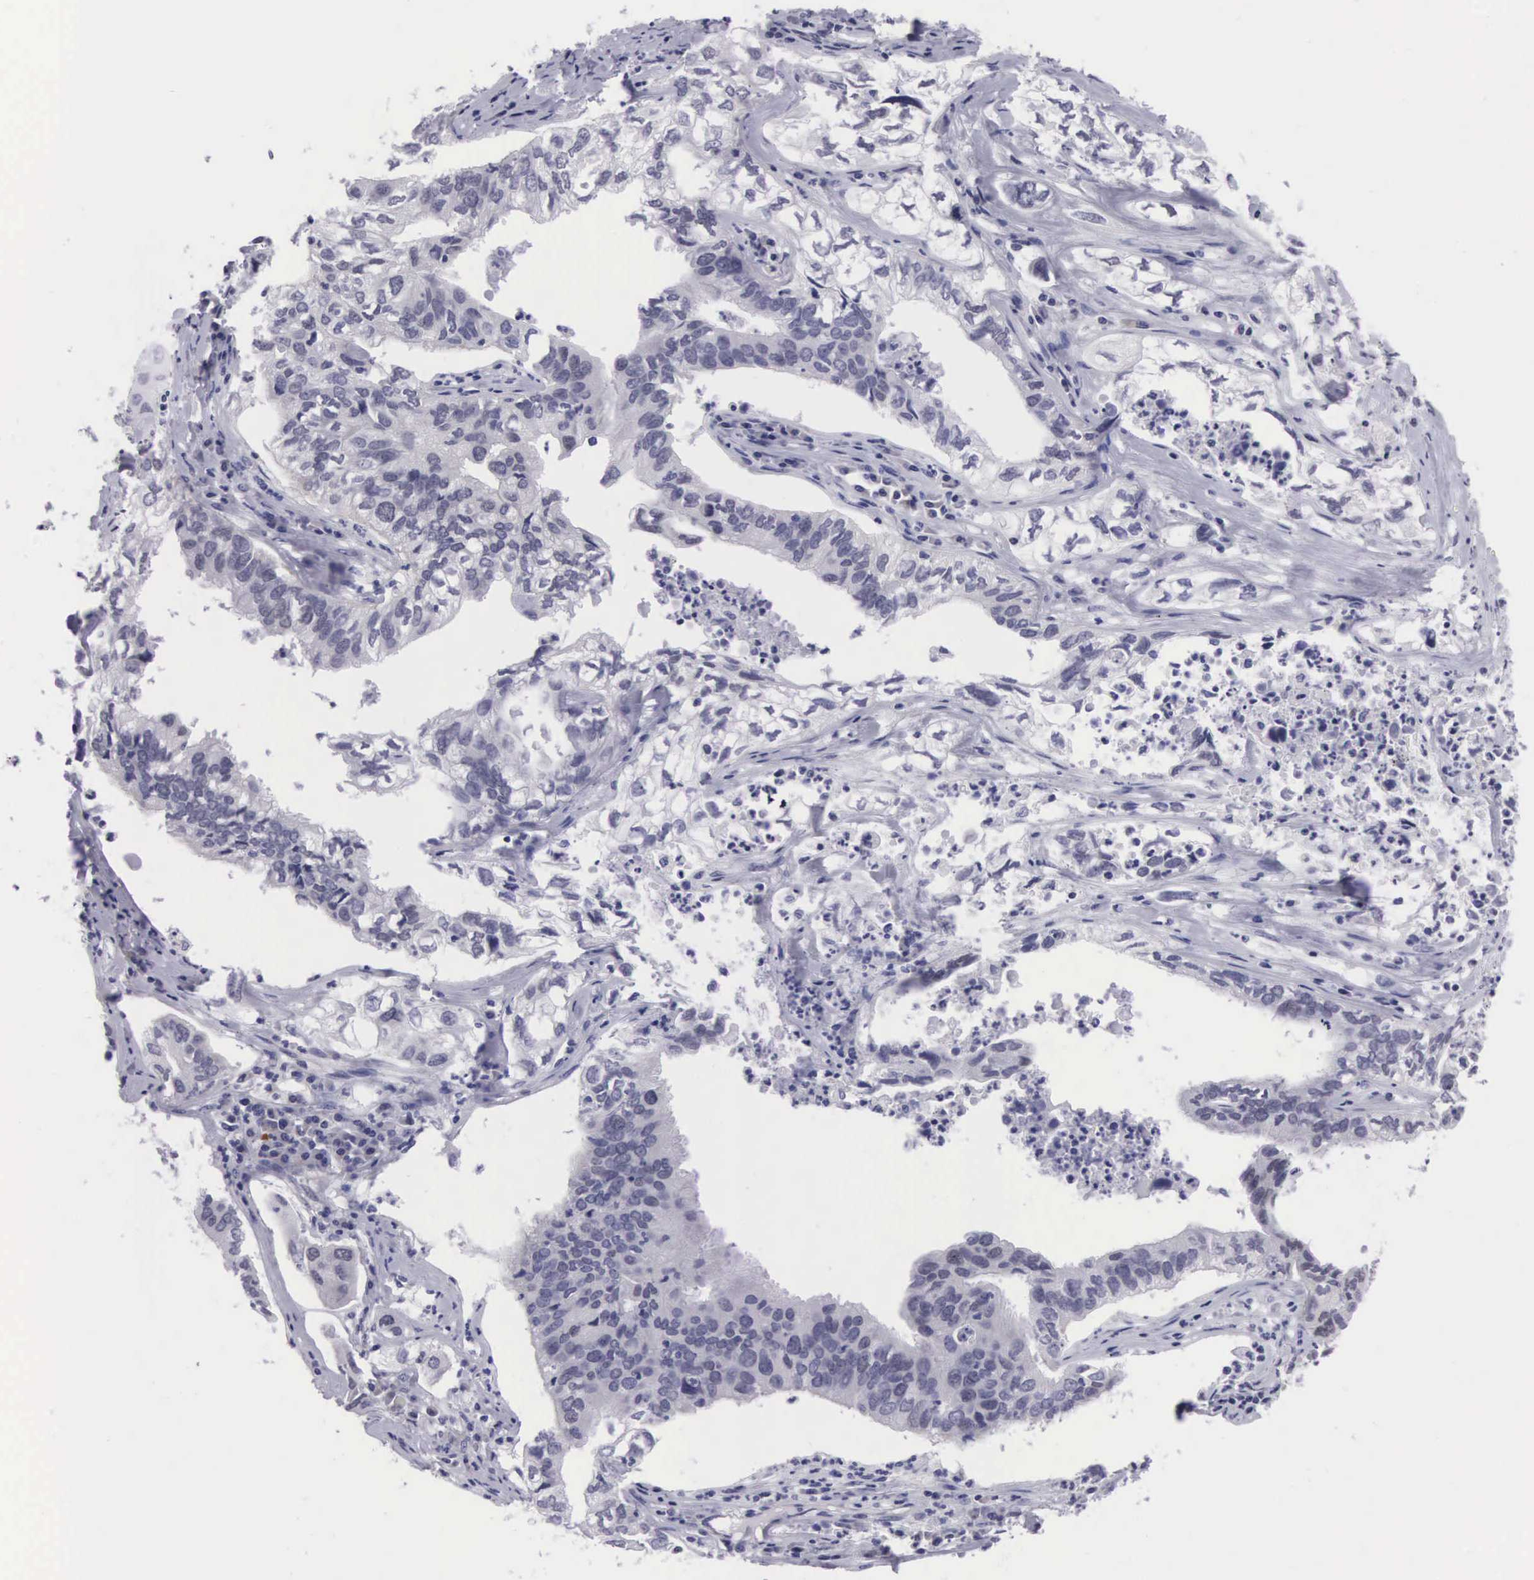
{"staining": {"intensity": "negative", "quantity": "none", "location": "none"}, "tissue": "lung cancer", "cell_type": "Tumor cells", "image_type": "cancer", "snomed": [{"axis": "morphology", "description": "Adenocarcinoma, NOS"}, {"axis": "topography", "description": "Lung"}], "caption": "This is an IHC histopathology image of adenocarcinoma (lung). There is no expression in tumor cells.", "gene": "SOX11", "patient": {"sex": "male", "age": 48}}